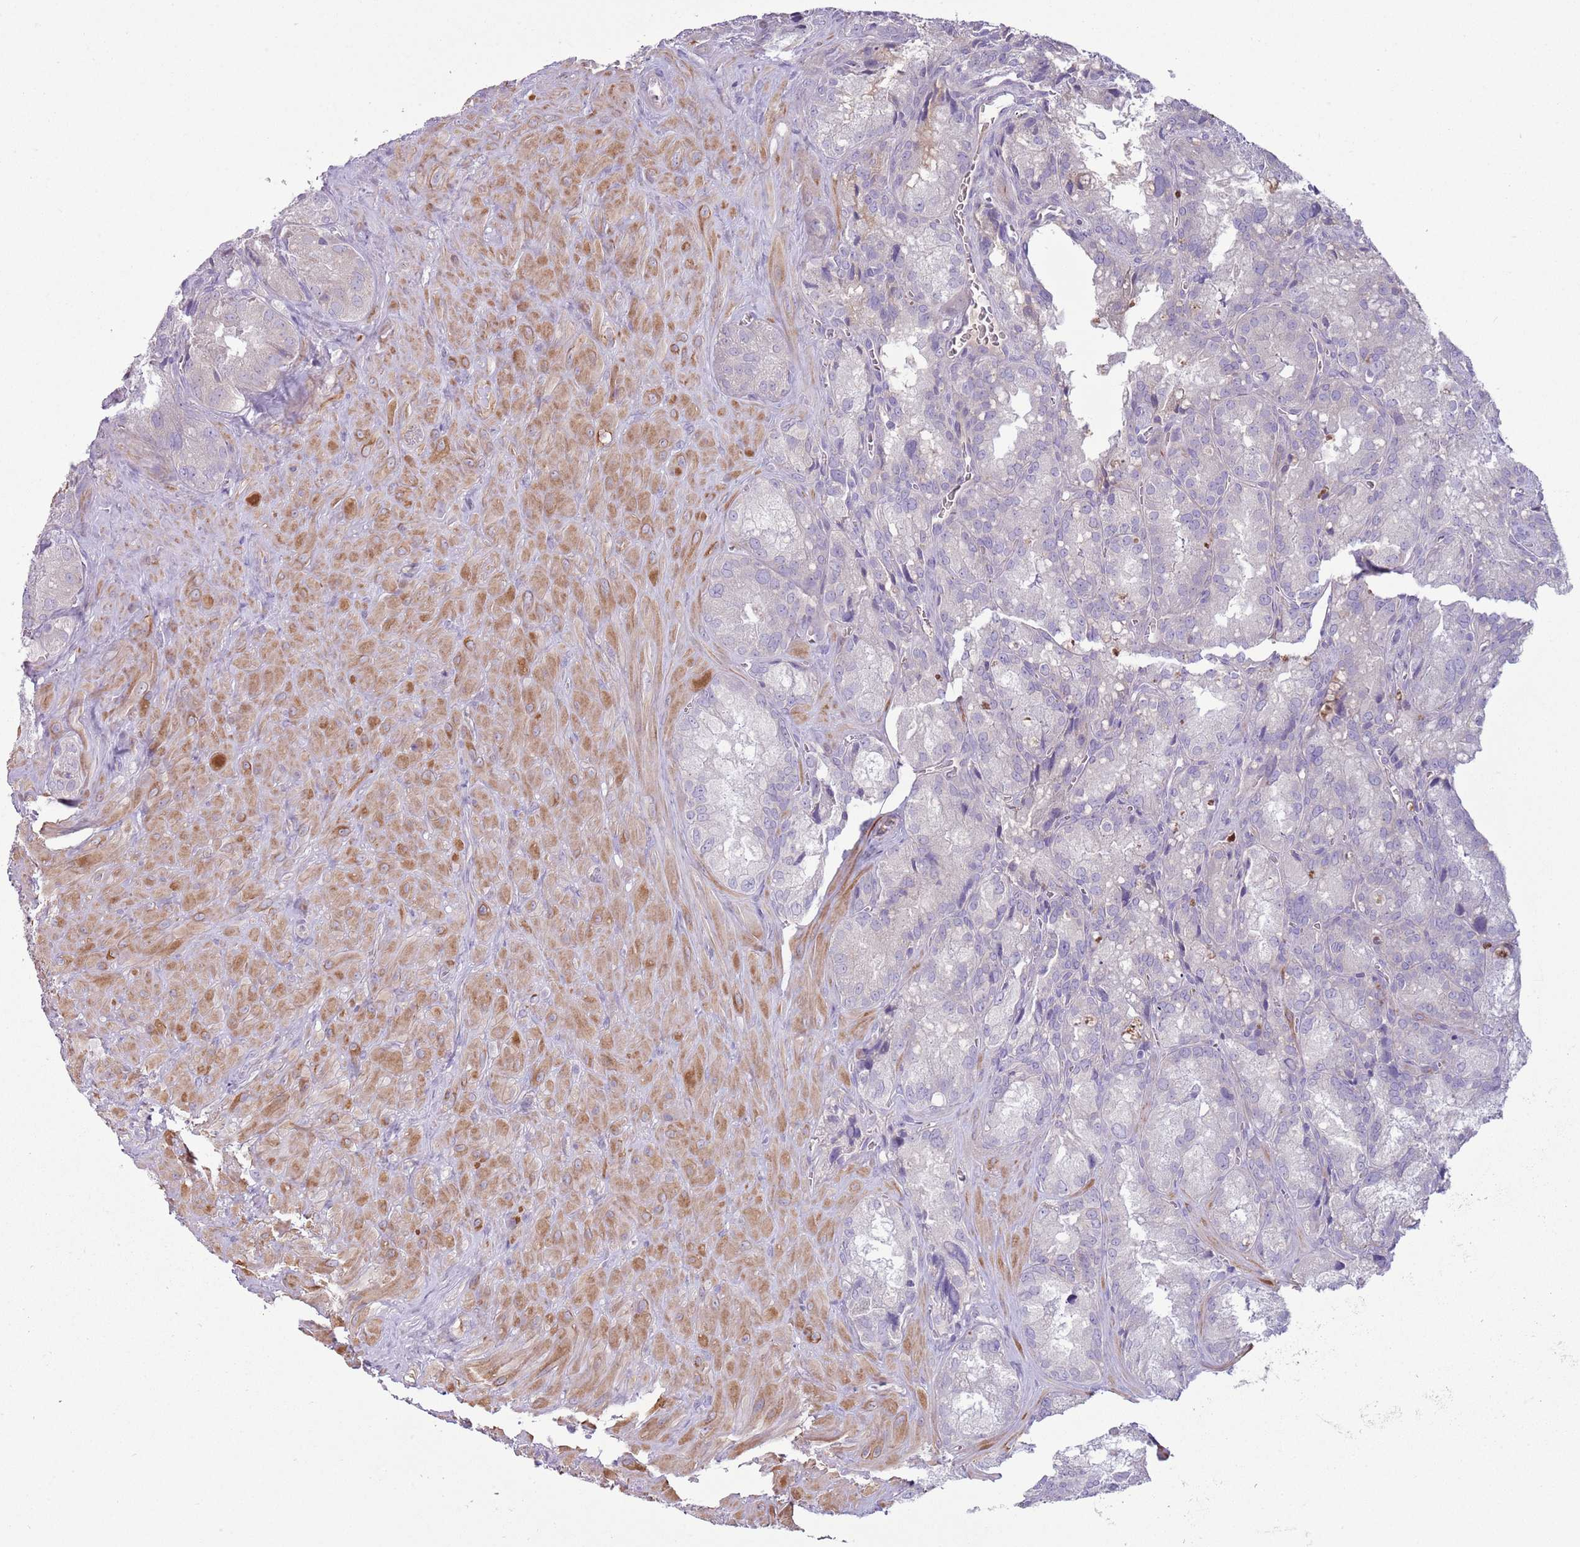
{"staining": {"intensity": "negative", "quantity": "none", "location": "none"}, "tissue": "seminal vesicle", "cell_type": "Glandular cells", "image_type": "normal", "snomed": [{"axis": "morphology", "description": "Normal tissue, NOS"}, {"axis": "topography", "description": "Seminal veicle"}], "caption": "This is an immunohistochemistry photomicrograph of benign human seminal vesicle. There is no staining in glandular cells.", "gene": "CFH", "patient": {"sex": "male", "age": 62}}